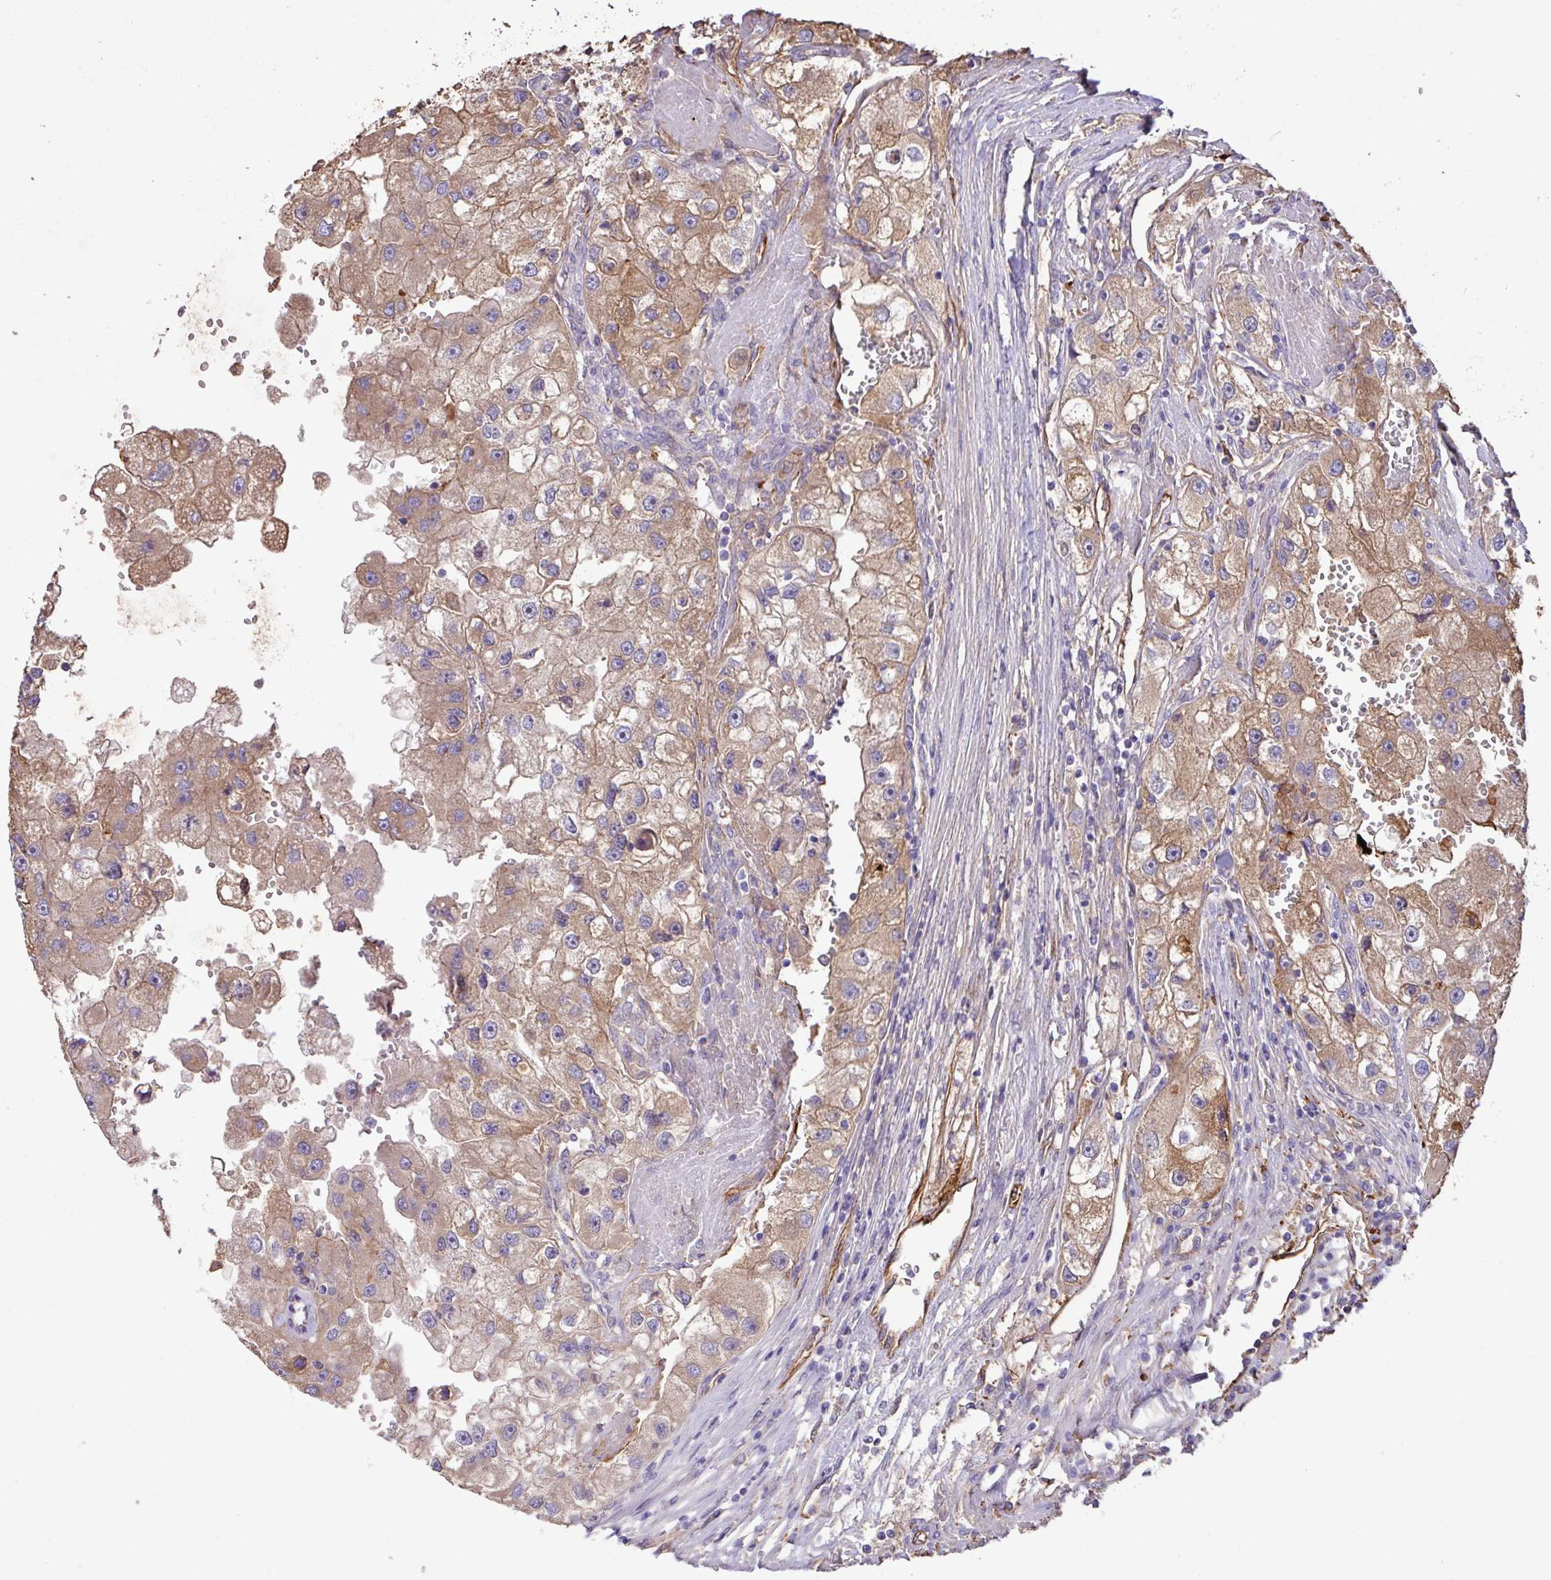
{"staining": {"intensity": "moderate", "quantity": ">75%", "location": "cytoplasmic/membranous"}, "tissue": "renal cancer", "cell_type": "Tumor cells", "image_type": "cancer", "snomed": [{"axis": "morphology", "description": "Adenocarcinoma, NOS"}, {"axis": "topography", "description": "Kidney"}], "caption": "Protein analysis of renal adenocarcinoma tissue shows moderate cytoplasmic/membranous positivity in approximately >75% of tumor cells. (DAB (3,3'-diaminobenzidine) IHC with brightfield microscopy, high magnification).", "gene": "LRRC53", "patient": {"sex": "male", "age": 63}}